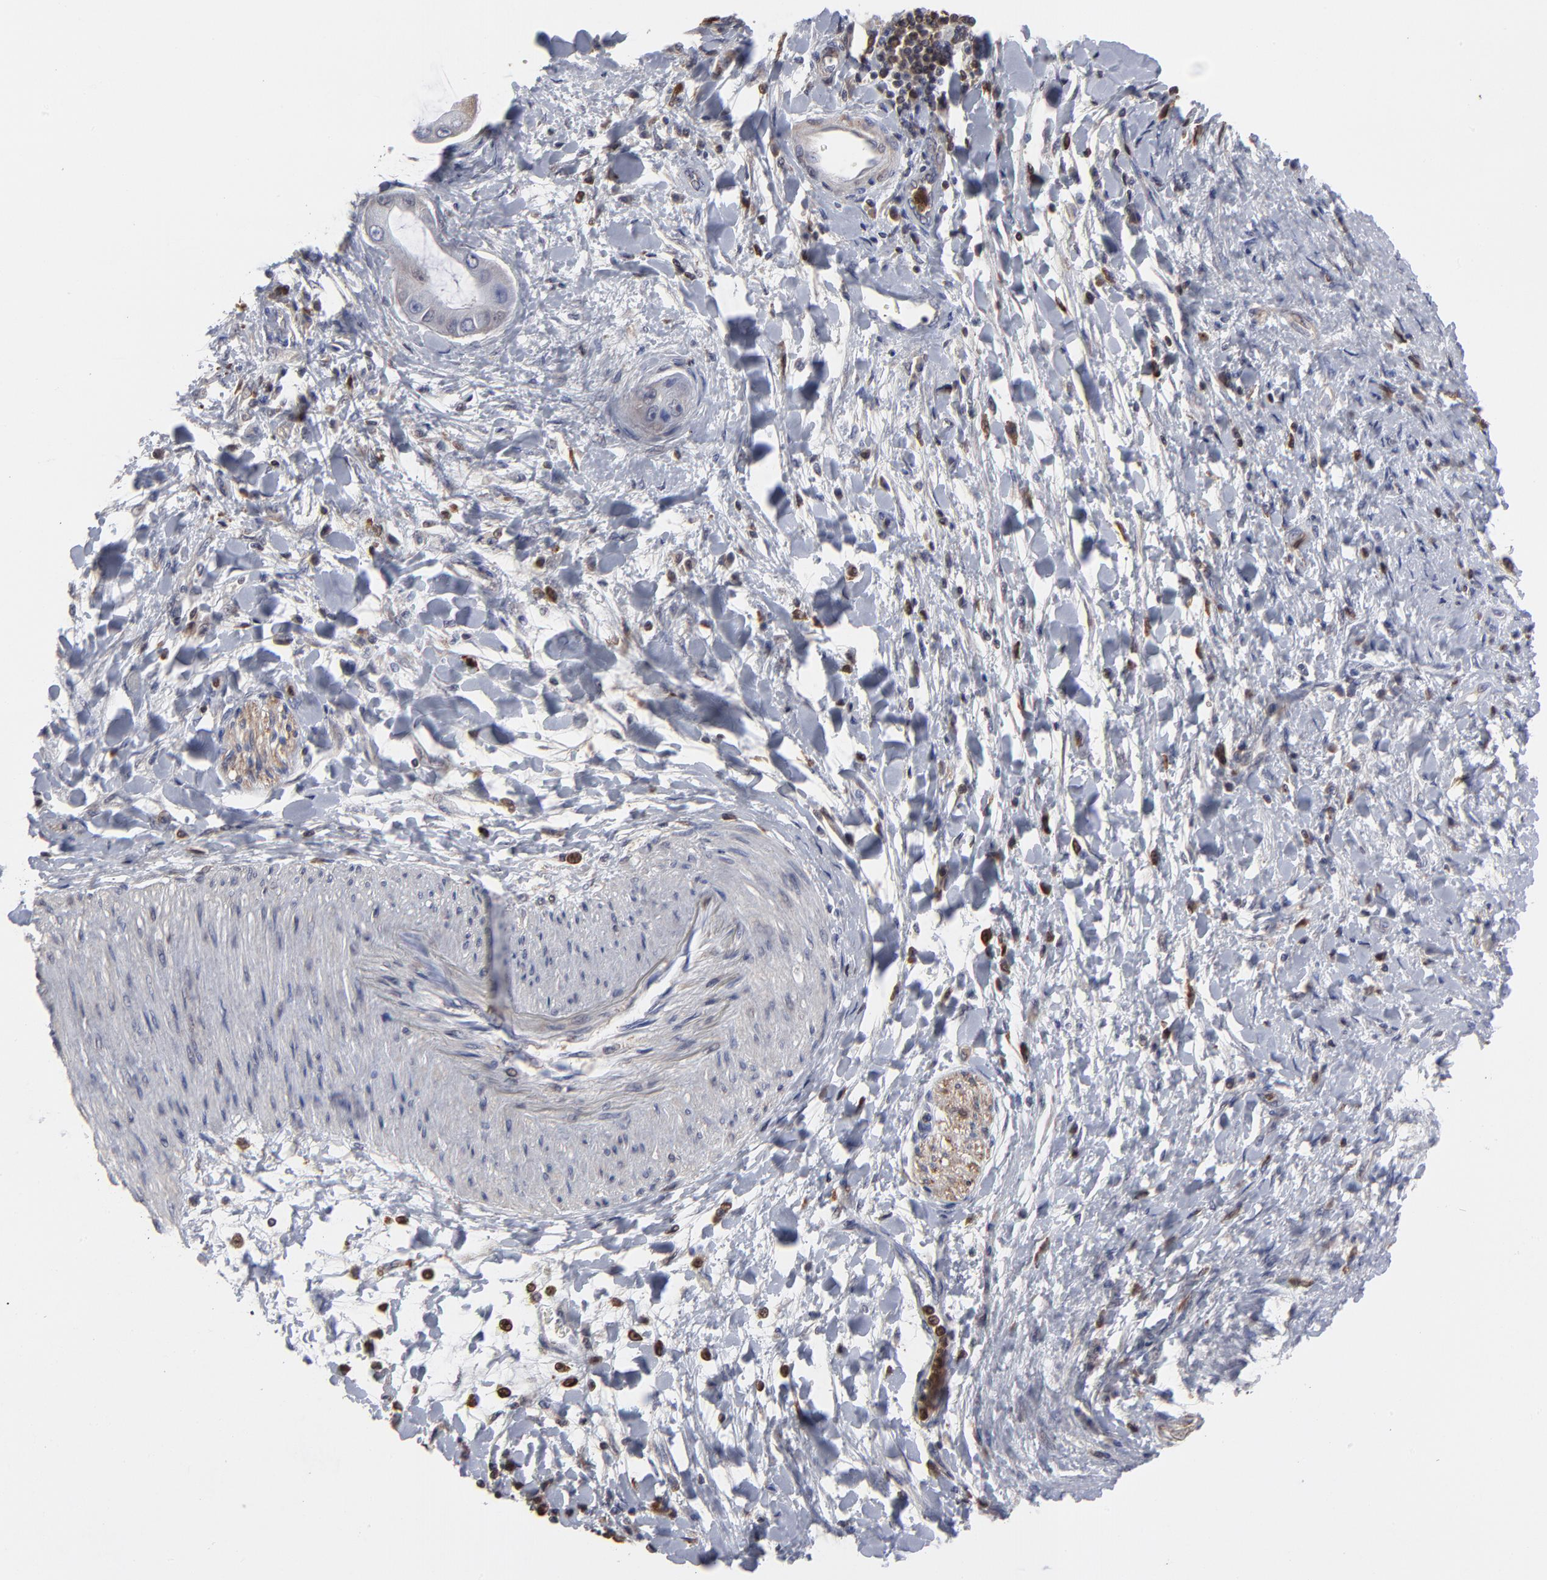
{"staining": {"intensity": "weak", "quantity": "25%-75%", "location": "nuclear"}, "tissue": "adipose tissue", "cell_type": "Adipocytes", "image_type": "normal", "snomed": [{"axis": "morphology", "description": "Normal tissue, NOS"}, {"axis": "morphology", "description": "Cholangiocarcinoma"}, {"axis": "topography", "description": "Liver"}, {"axis": "topography", "description": "Peripheral nerve tissue"}], "caption": "This is a histology image of immunohistochemistry (IHC) staining of normal adipose tissue, which shows weak positivity in the nuclear of adipocytes.", "gene": "MAP2K1", "patient": {"sex": "male", "age": 50}}